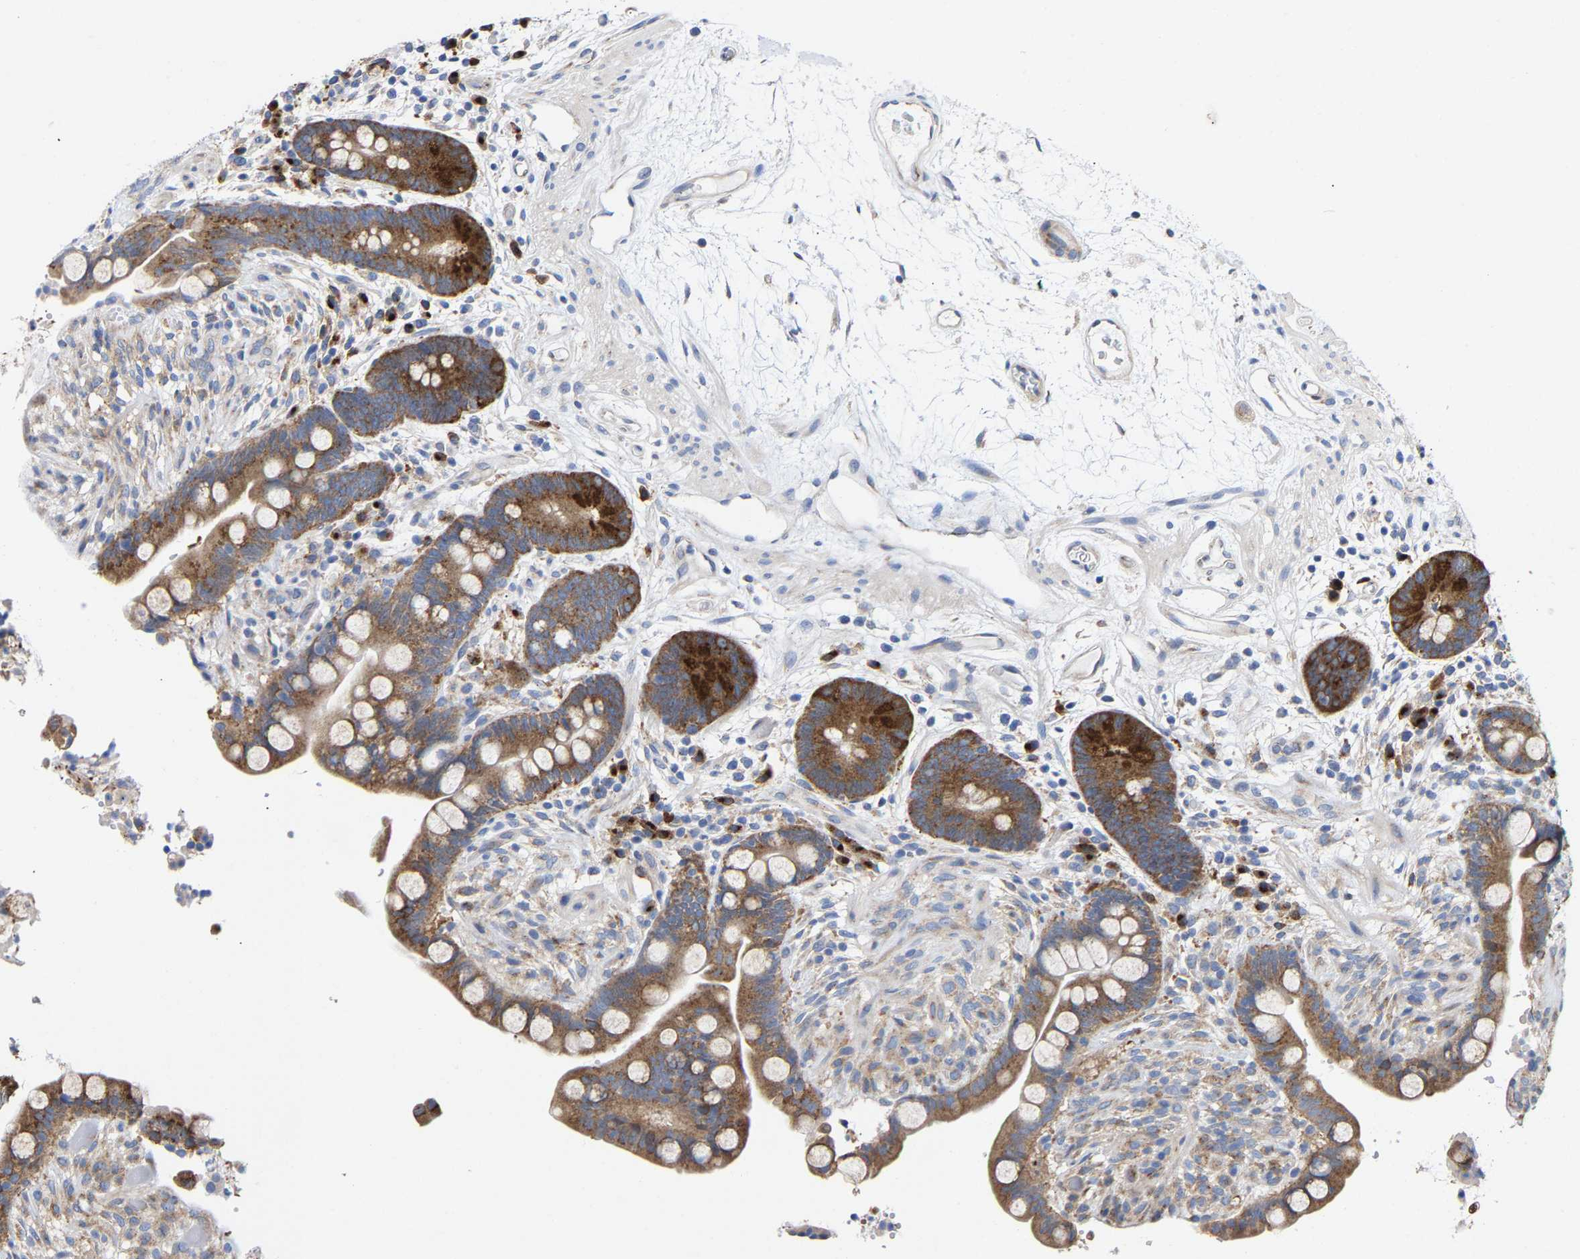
{"staining": {"intensity": "negative", "quantity": "none", "location": "none"}, "tissue": "colon", "cell_type": "Endothelial cells", "image_type": "normal", "snomed": [{"axis": "morphology", "description": "Normal tissue, NOS"}, {"axis": "topography", "description": "Colon"}], "caption": "This is a histopathology image of immunohistochemistry (IHC) staining of unremarkable colon, which shows no positivity in endothelial cells.", "gene": "PPP1R15A", "patient": {"sex": "male", "age": 73}}